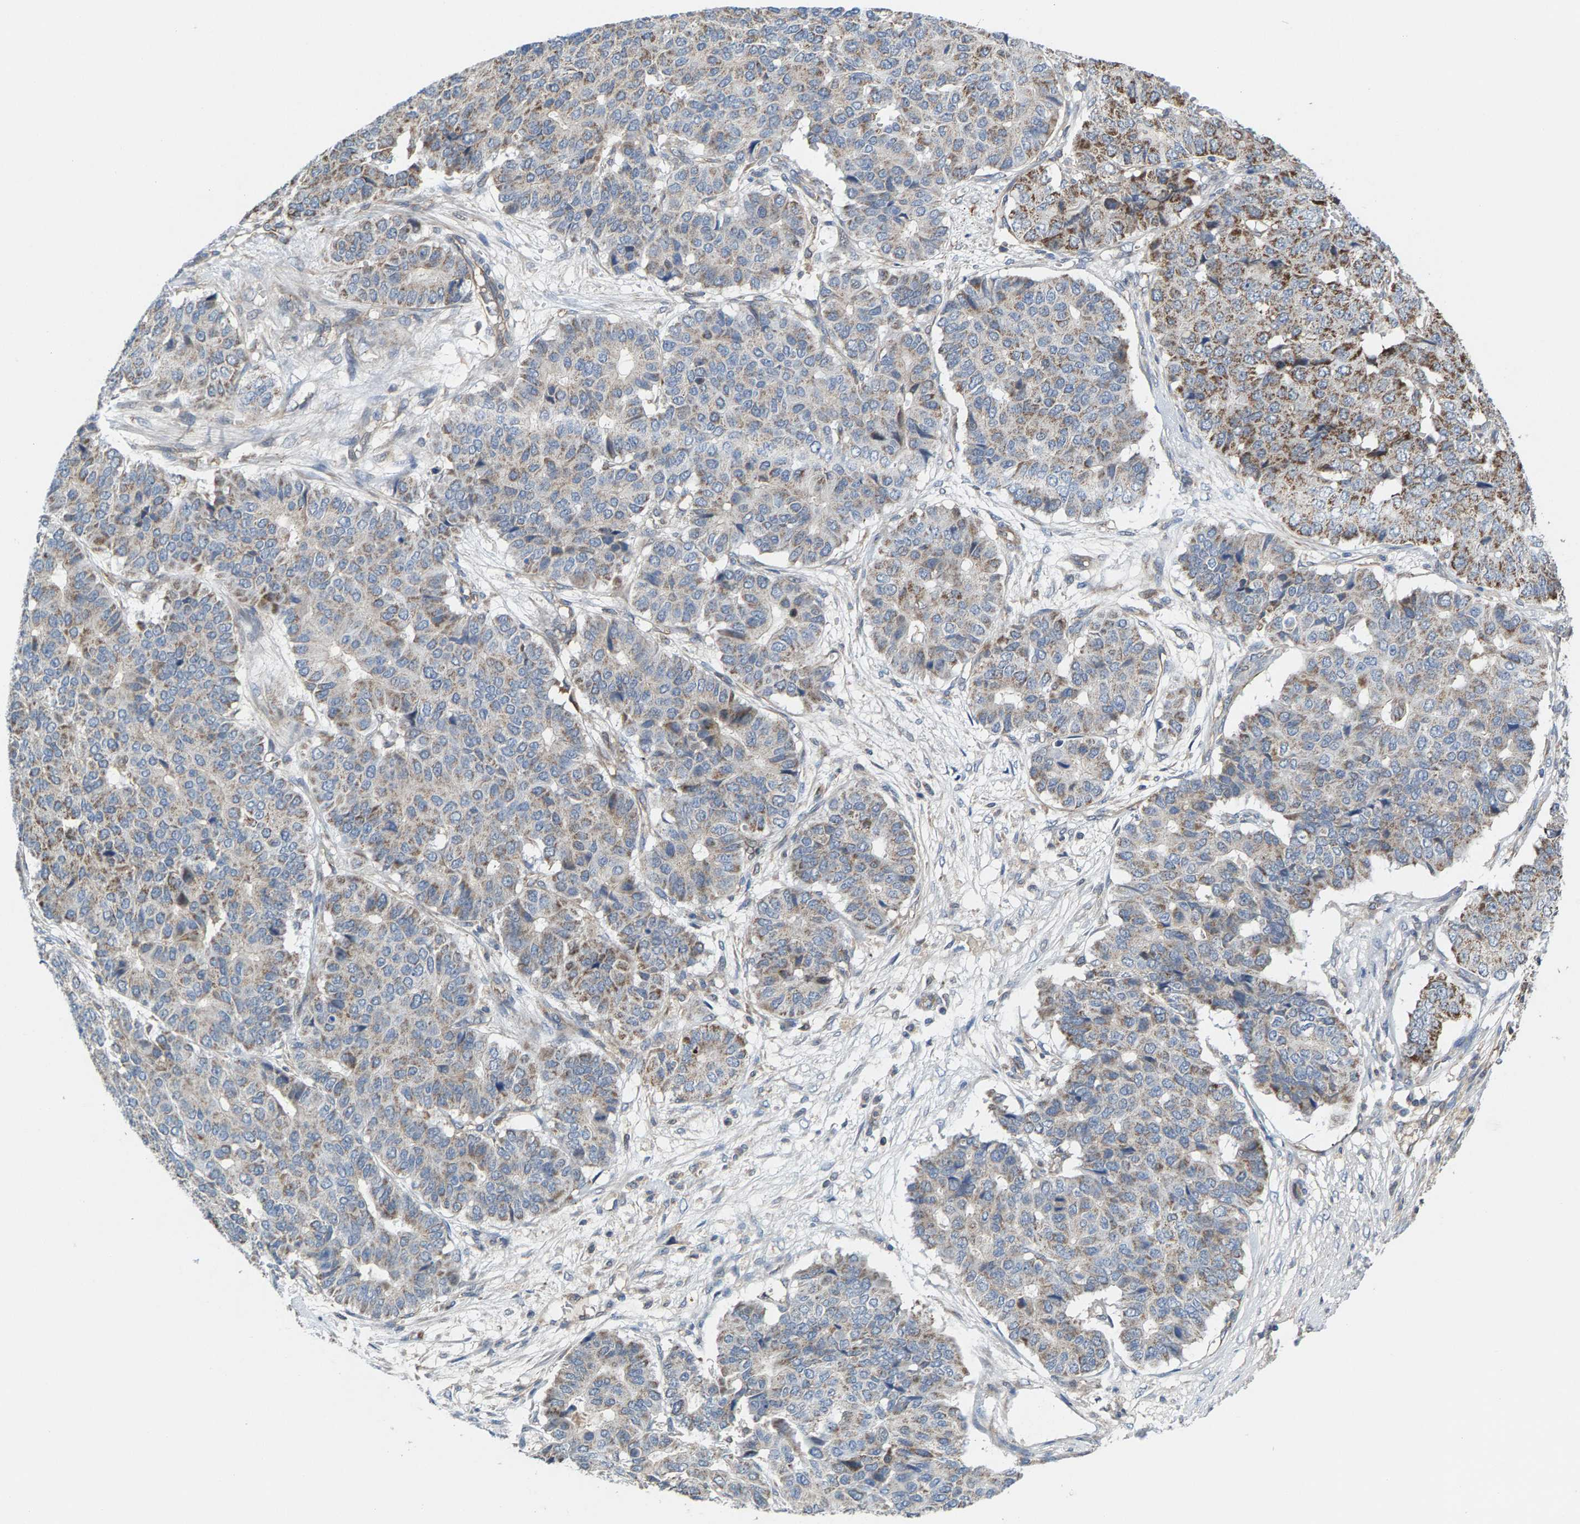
{"staining": {"intensity": "moderate", "quantity": "25%-75%", "location": "cytoplasmic/membranous"}, "tissue": "pancreatic cancer", "cell_type": "Tumor cells", "image_type": "cancer", "snomed": [{"axis": "morphology", "description": "Adenocarcinoma, NOS"}, {"axis": "topography", "description": "Pancreas"}], "caption": "Pancreatic adenocarcinoma was stained to show a protein in brown. There is medium levels of moderate cytoplasmic/membranous expression in approximately 25%-75% of tumor cells.", "gene": "MRM1", "patient": {"sex": "male", "age": 50}}